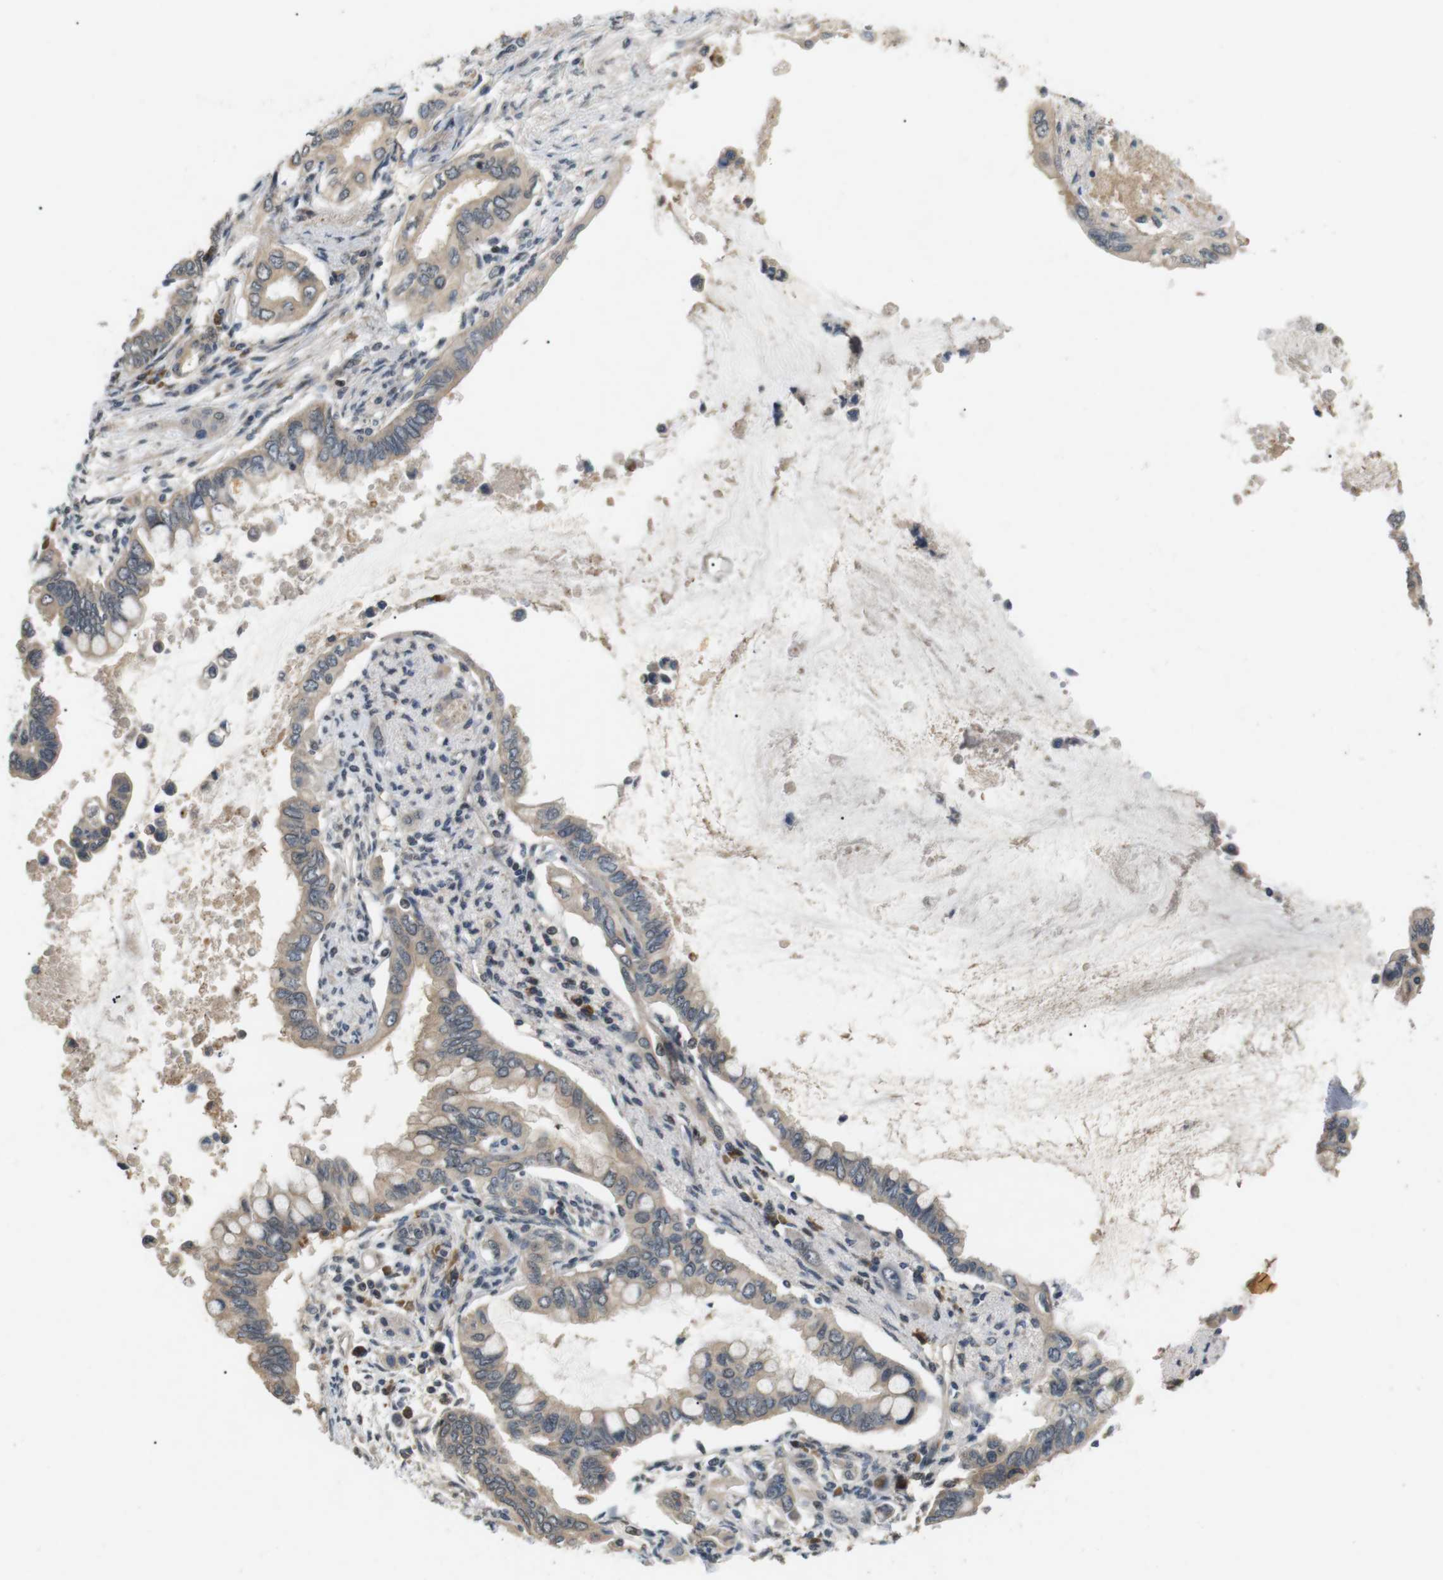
{"staining": {"intensity": "weak", "quantity": "25%-75%", "location": "cytoplasmic/membranous"}, "tissue": "pancreatic cancer", "cell_type": "Tumor cells", "image_type": "cancer", "snomed": [{"axis": "morphology", "description": "Adenocarcinoma, NOS"}, {"axis": "topography", "description": "Pancreas"}], "caption": "Brown immunohistochemical staining in human pancreatic adenocarcinoma shows weak cytoplasmic/membranous expression in approximately 25%-75% of tumor cells.", "gene": "HSPA13", "patient": {"sex": "female", "age": 60}}